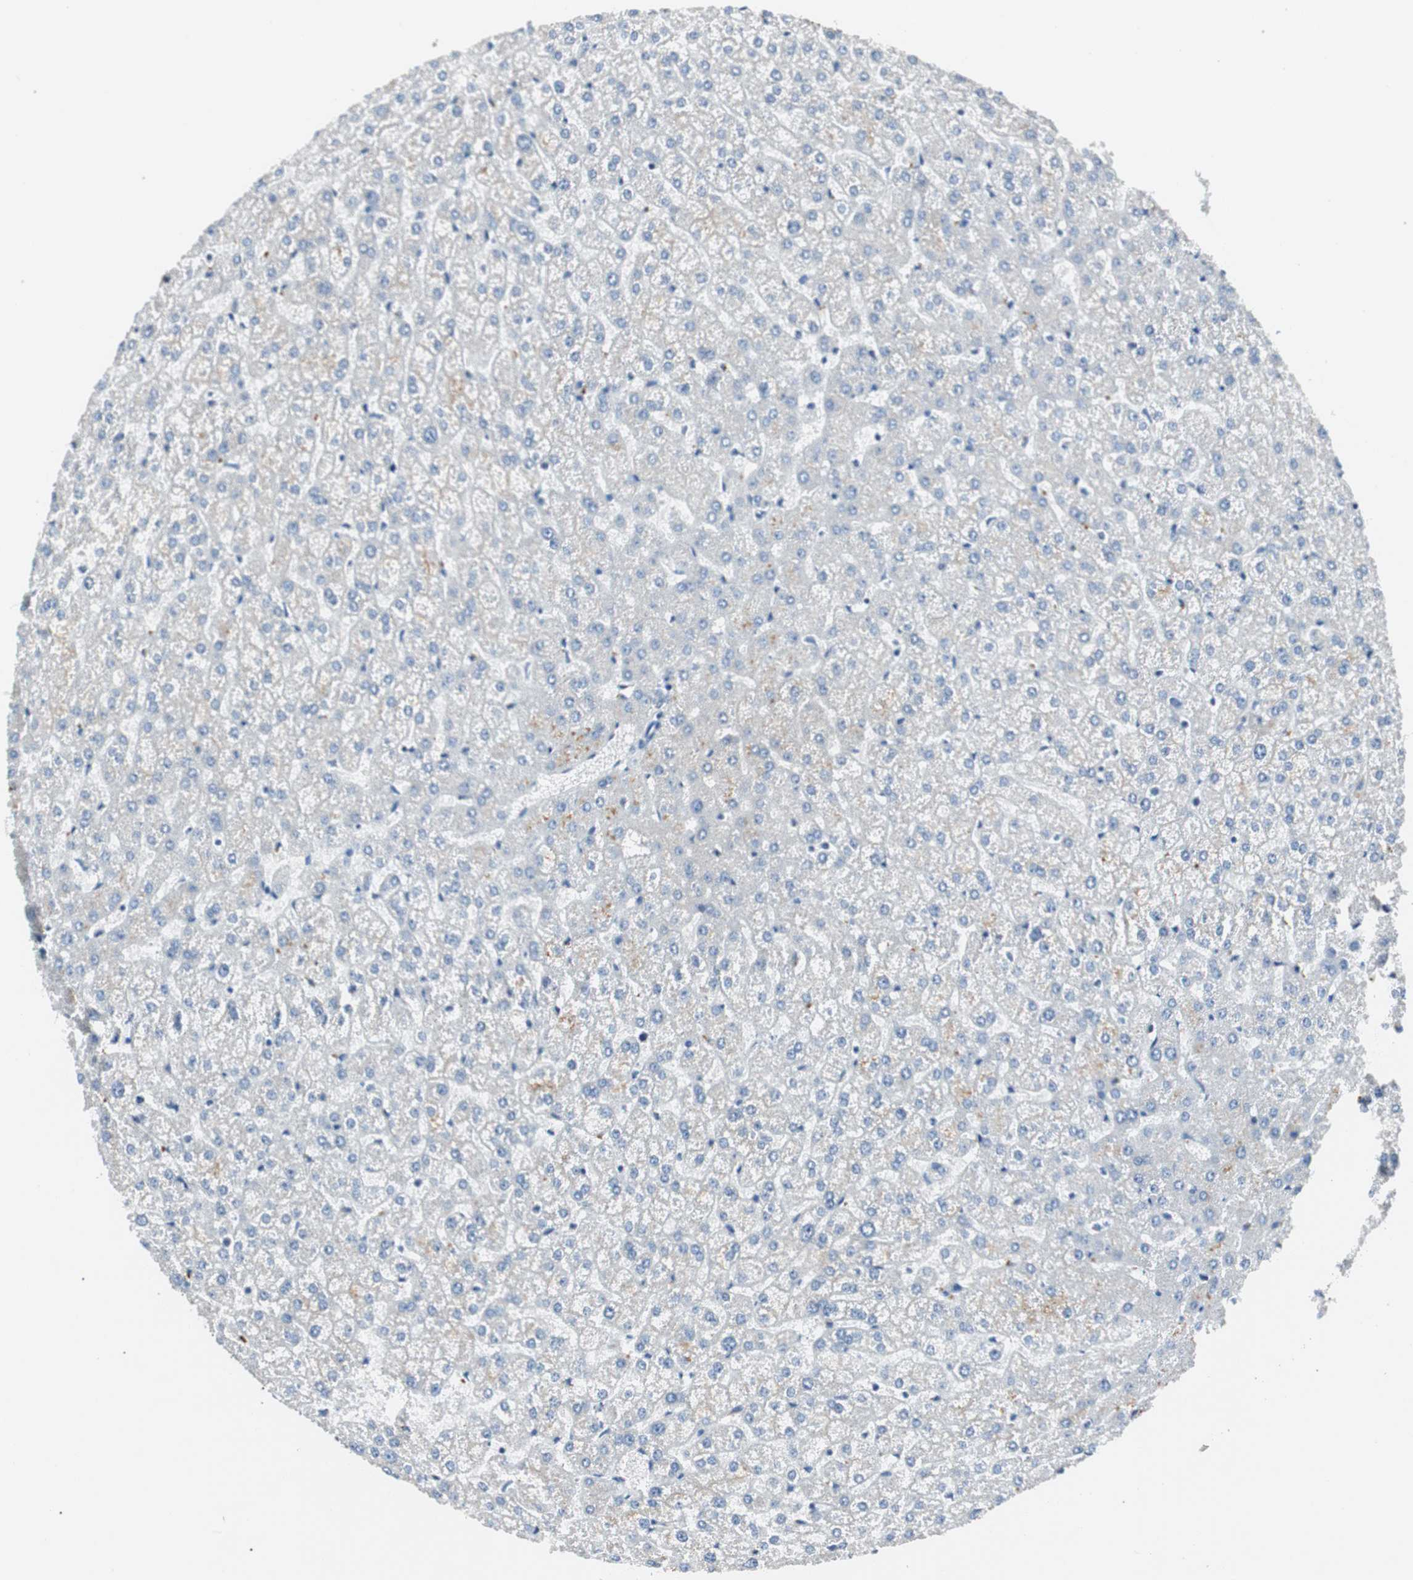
{"staining": {"intensity": "negative", "quantity": "none", "location": "none"}, "tissue": "liver", "cell_type": "Cholangiocytes", "image_type": "normal", "snomed": [{"axis": "morphology", "description": "Normal tissue, NOS"}, {"axis": "topography", "description": "Liver"}], "caption": "DAB immunohistochemical staining of normal human liver displays no significant staining in cholangiocytes. (Brightfield microscopy of DAB immunohistochemistry at high magnification).", "gene": "SOX30", "patient": {"sex": "female", "age": 32}}